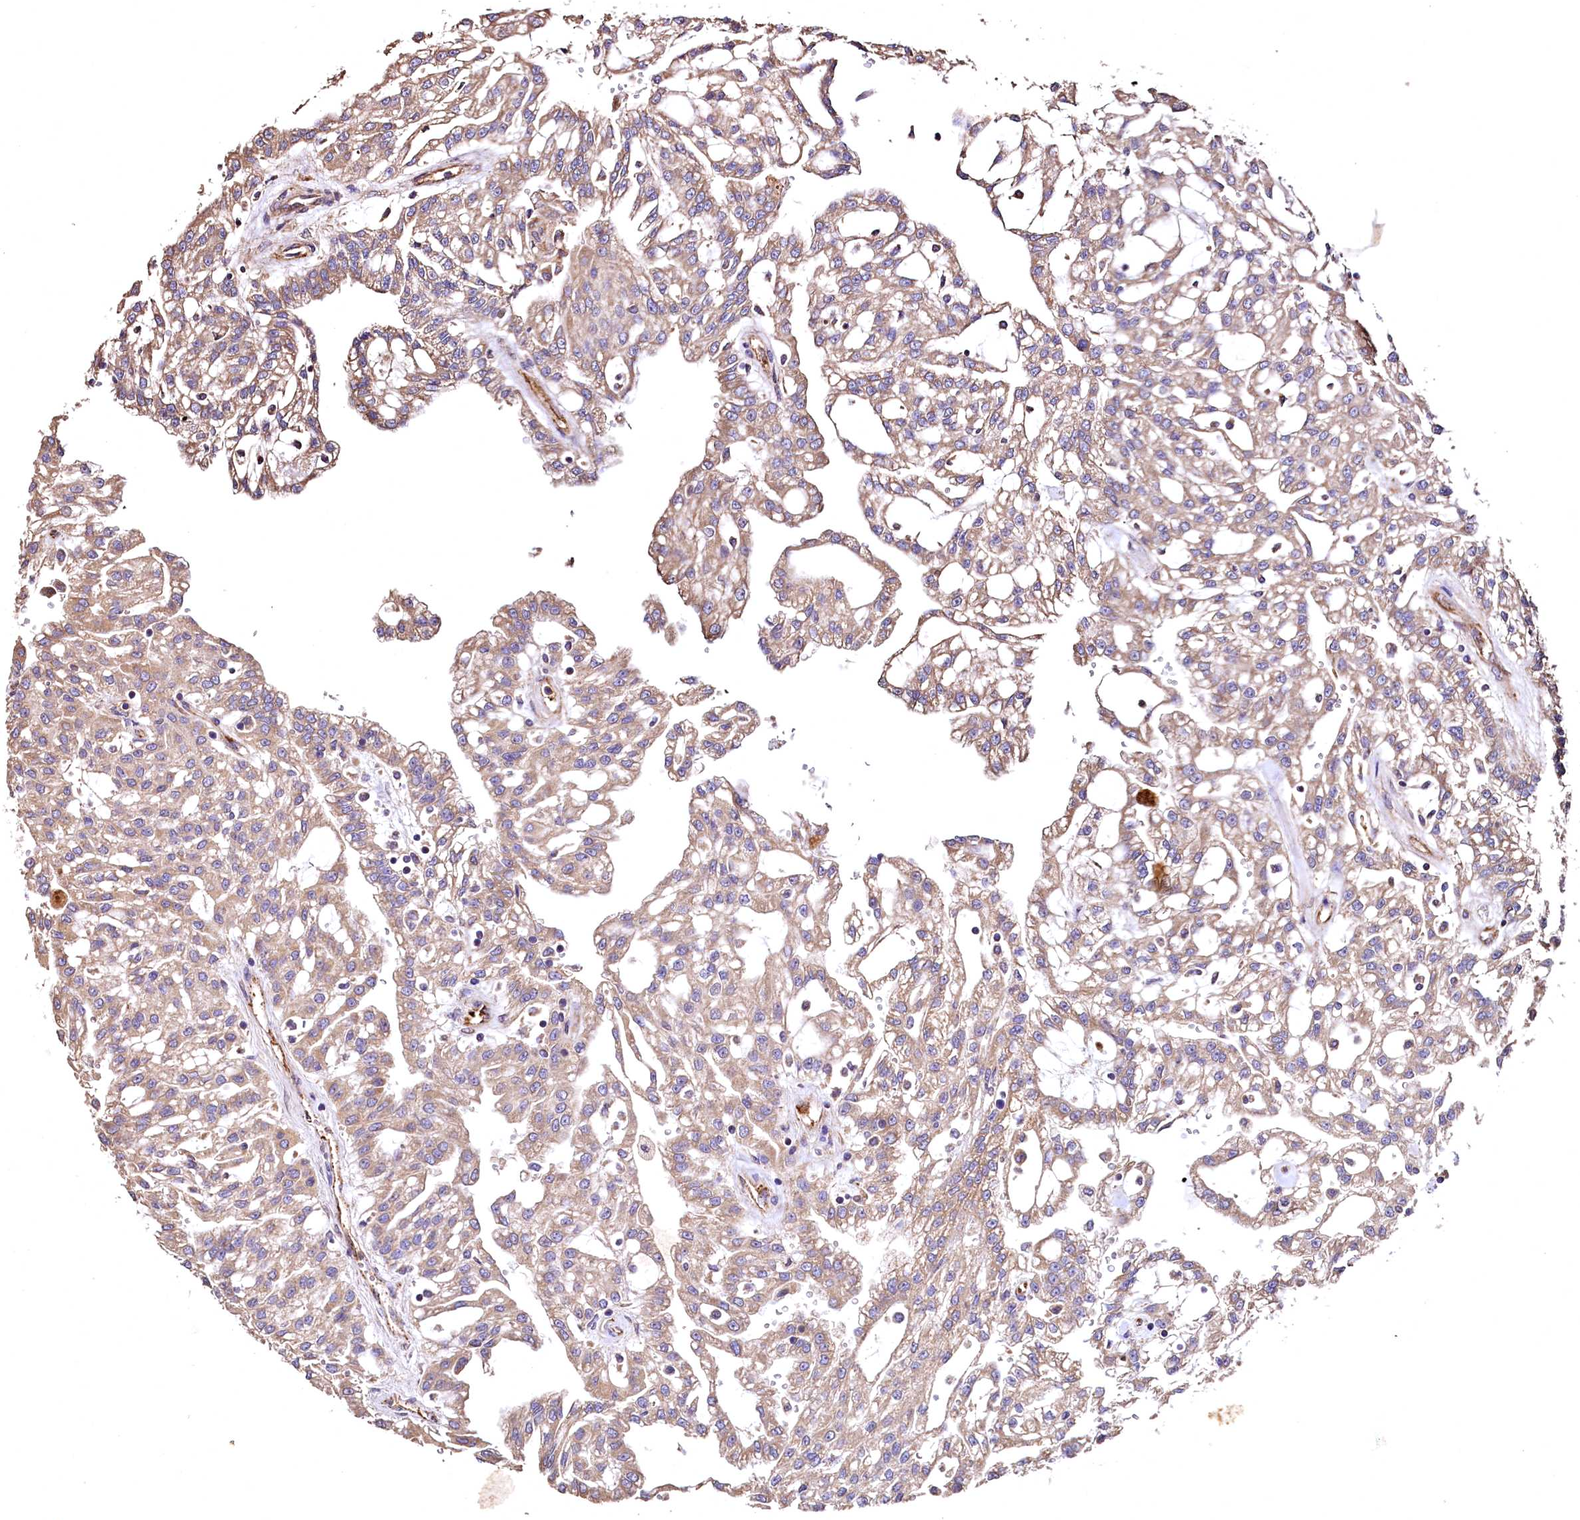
{"staining": {"intensity": "moderate", "quantity": ">75%", "location": "cytoplasmic/membranous"}, "tissue": "renal cancer", "cell_type": "Tumor cells", "image_type": "cancer", "snomed": [{"axis": "morphology", "description": "Adenocarcinoma, NOS"}, {"axis": "topography", "description": "Kidney"}], "caption": "Tumor cells reveal medium levels of moderate cytoplasmic/membranous expression in about >75% of cells in adenocarcinoma (renal).", "gene": "RASSF1", "patient": {"sex": "male", "age": 63}}